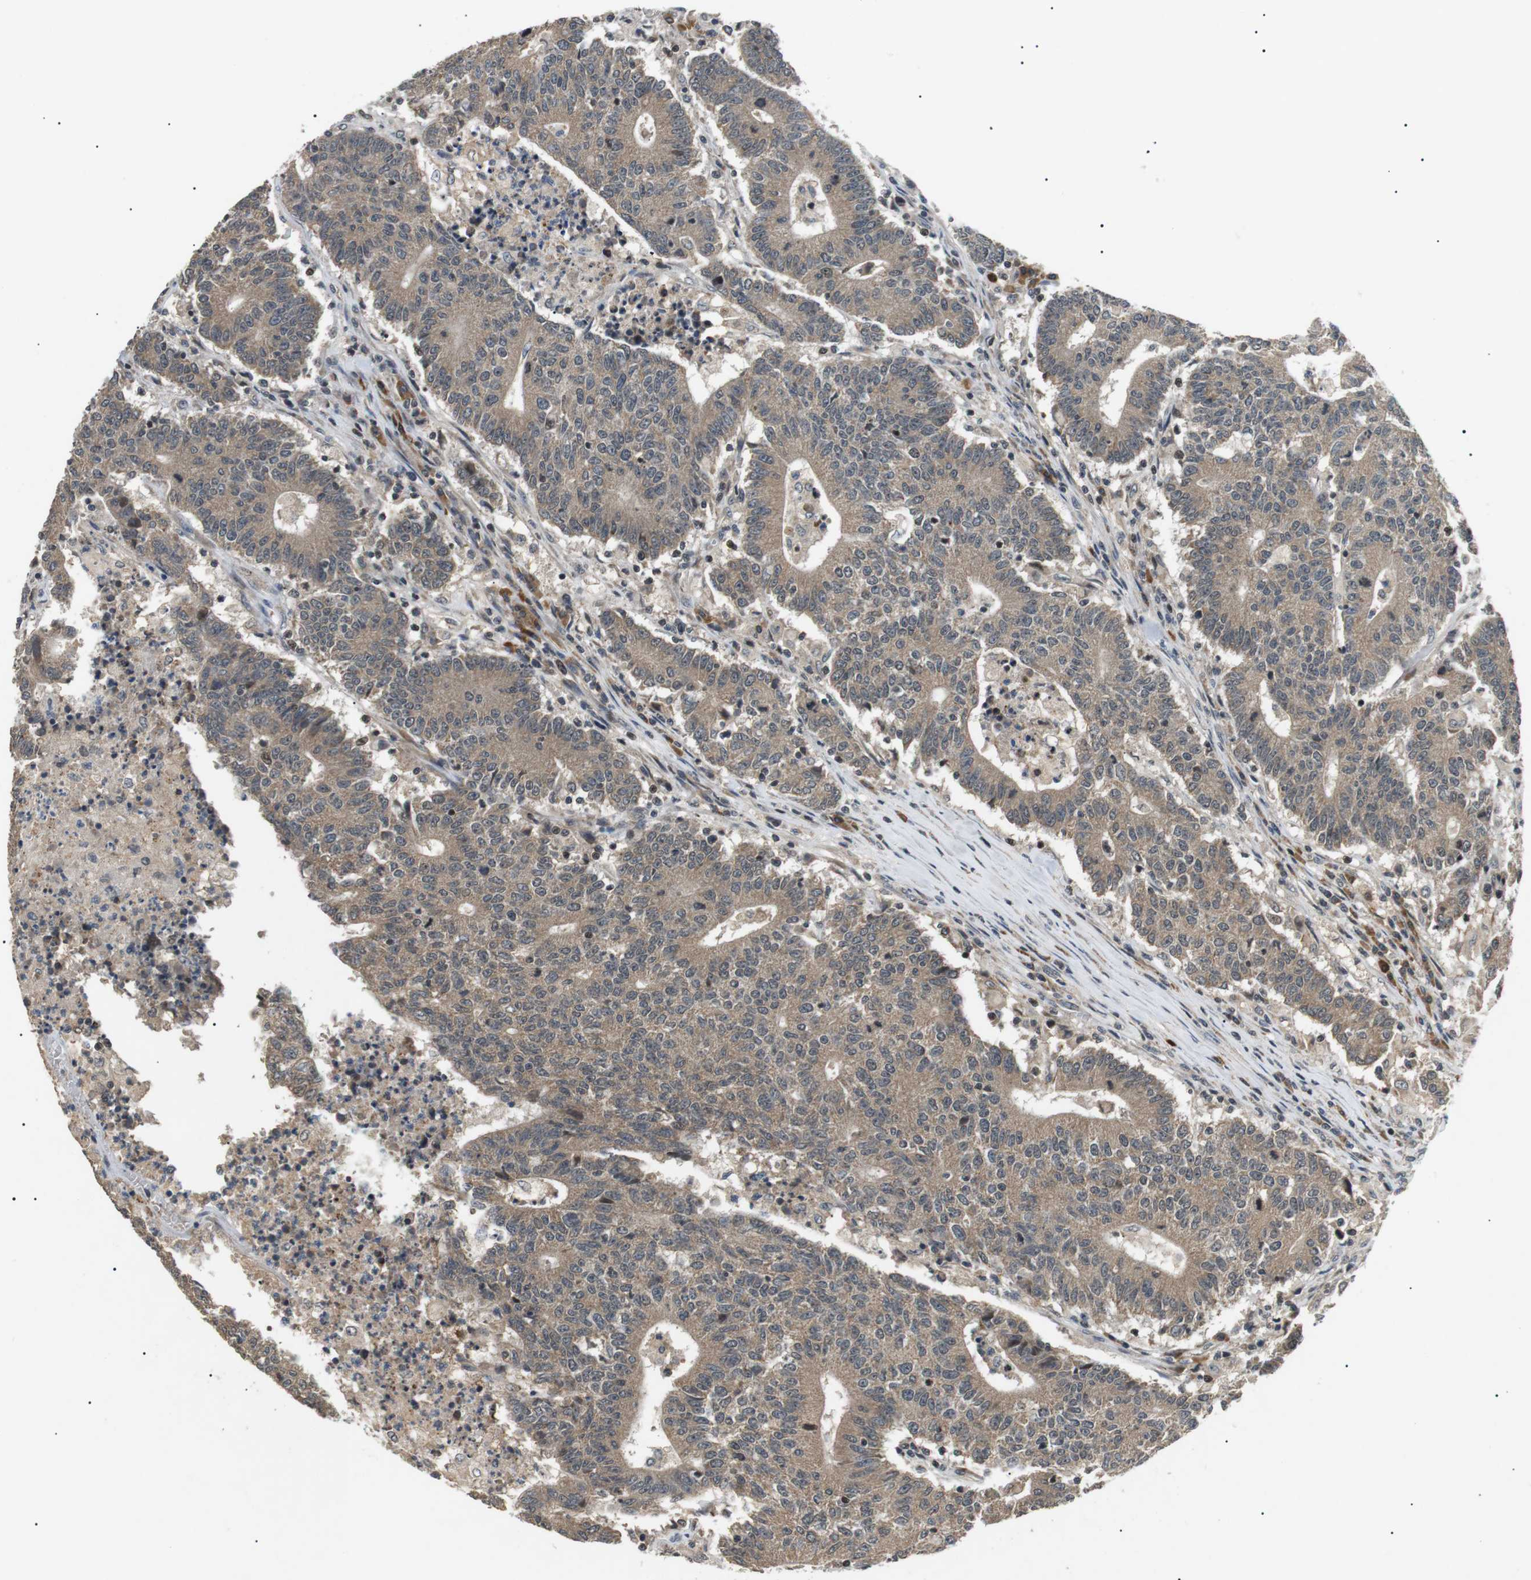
{"staining": {"intensity": "moderate", "quantity": ">75%", "location": "cytoplasmic/membranous"}, "tissue": "colorectal cancer", "cell_type": "Tumor cells", "image_type": "cancer", "snomed": [{"axis": "morphology", "description": "Normal tissue, NOS"}, {"axis": "morphology", "description": "Adenocarcinoma, NOS"}, {"axis": "topography", "description": "Colon"}], "caption": "Adenocarcinoma (colorectal) stained with a protein marker shows moderate staining in tumor cells.", "gene": "HSPA13", "patient": {"sex": "female", "age": 75}}